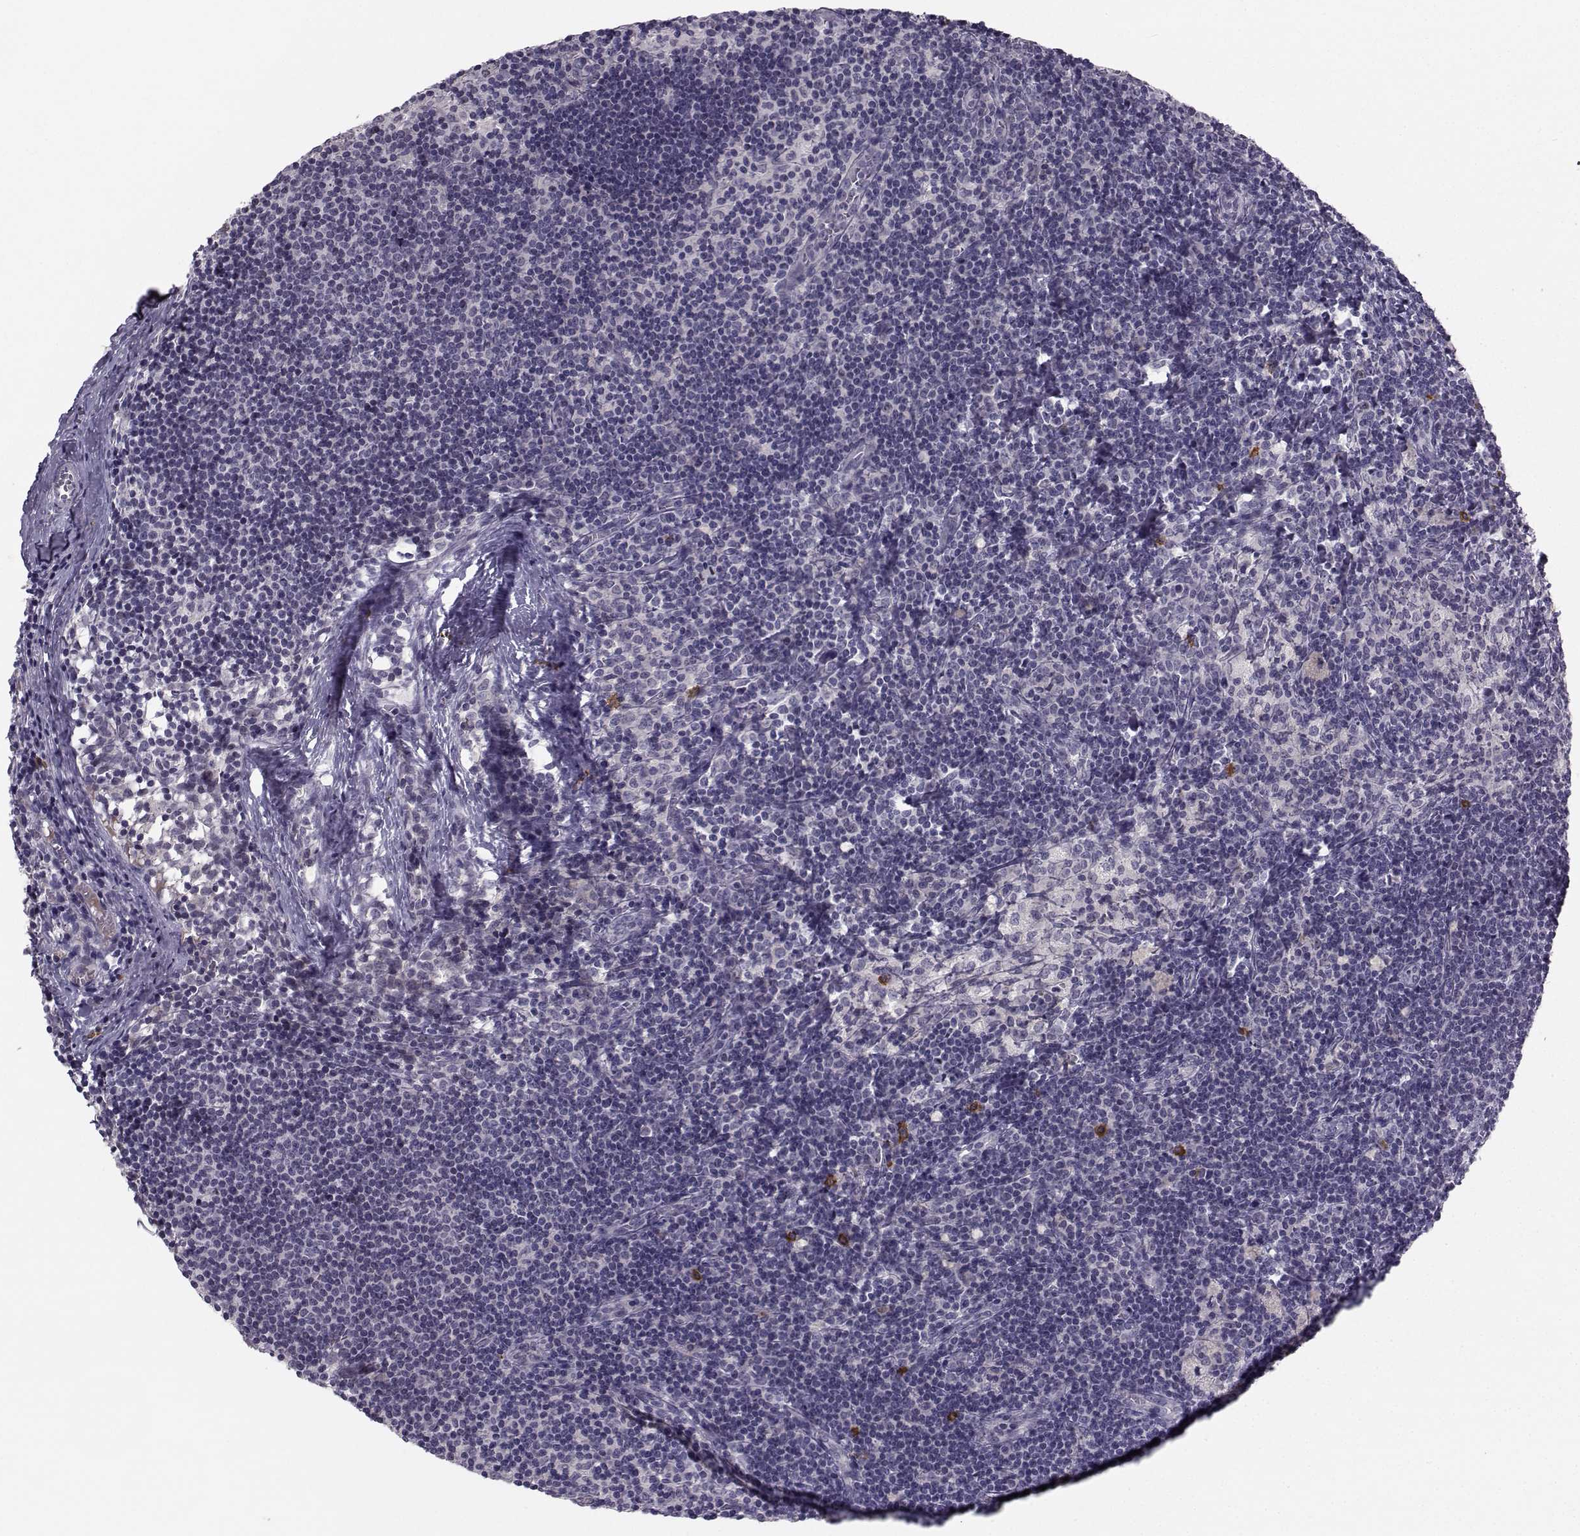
{"staining": {"intensity": "negative", "quantity": "none", "location": "none"}, "tissue": "lymph node", "cell_type": "Germinal center cells", "image_type": "normal", "snomed": [{"axis": "morphology", "description": "Normal tissue, NOS"}, {"axis": "topography", "description": "Lymph node"}], "caption": "Germinal center cells show no significant protein positivity in unremarkable lymph node.", "gene": "LRP8", "patient": {"sex": "female", "age": 52}}